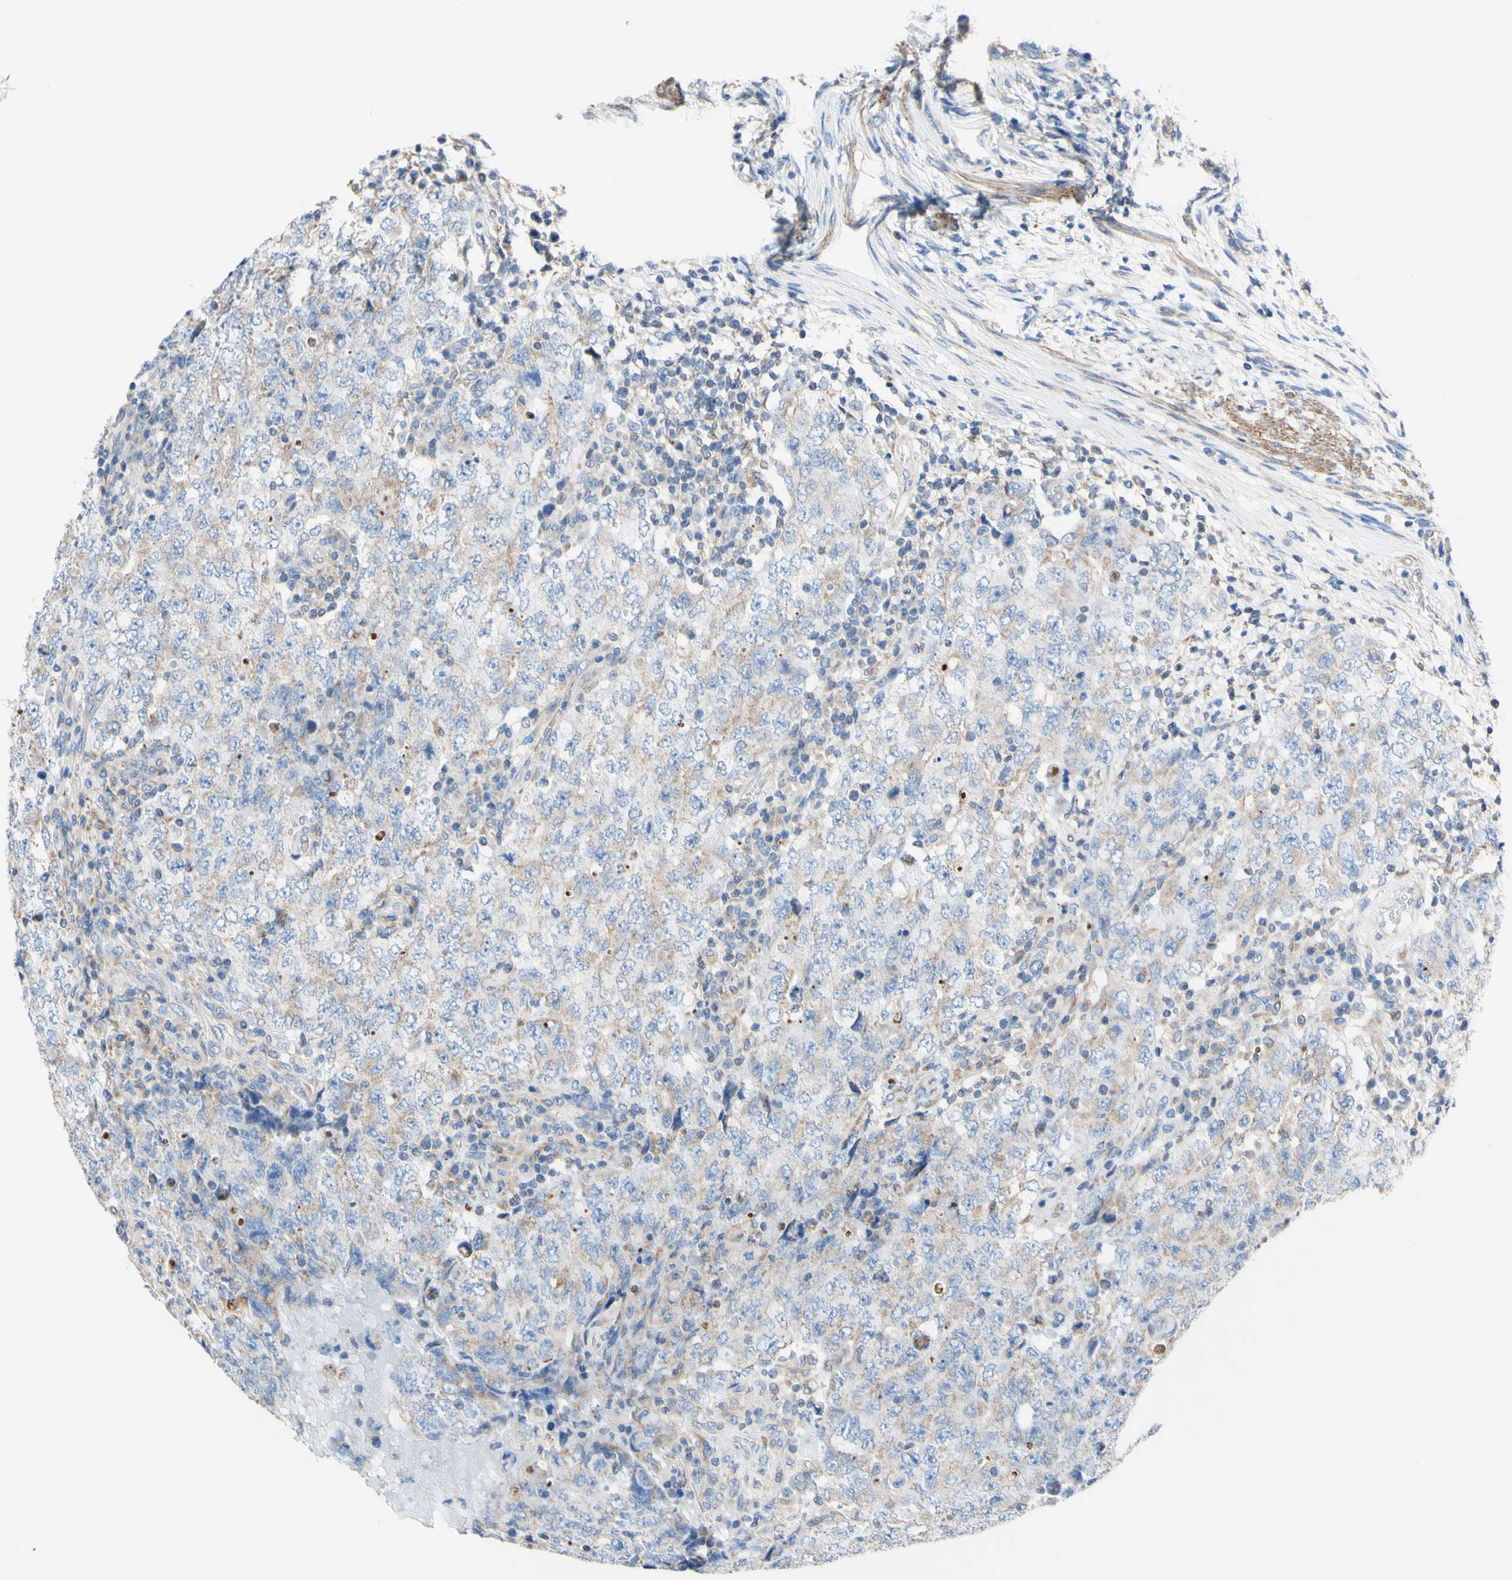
{"staining": {"intensity": "weak", "quantity": "<25%", "location": "cytoplasmic/membranous"}, "tissue": "testis cancer", "cell_type": "Tumor cells", "image_type": "cancer", "snomed": [{"axis": "morphology", "description": "Carcinoma, Embryonal, NOS"}, {"axis": "topography", "description": "Testis"}], "caption": "This histopathology image is of testis cancer stained with immunohistochemistry to label a protein in brown with the nuclei are counter-stained blue. There is no positivity in tumor cells. The staining is performed using DAB brown chromogen with nuclei counter-stained in using hematoxylin.", "gene": "RETREG2", "patient": {"sex": "male", "age": 26}}